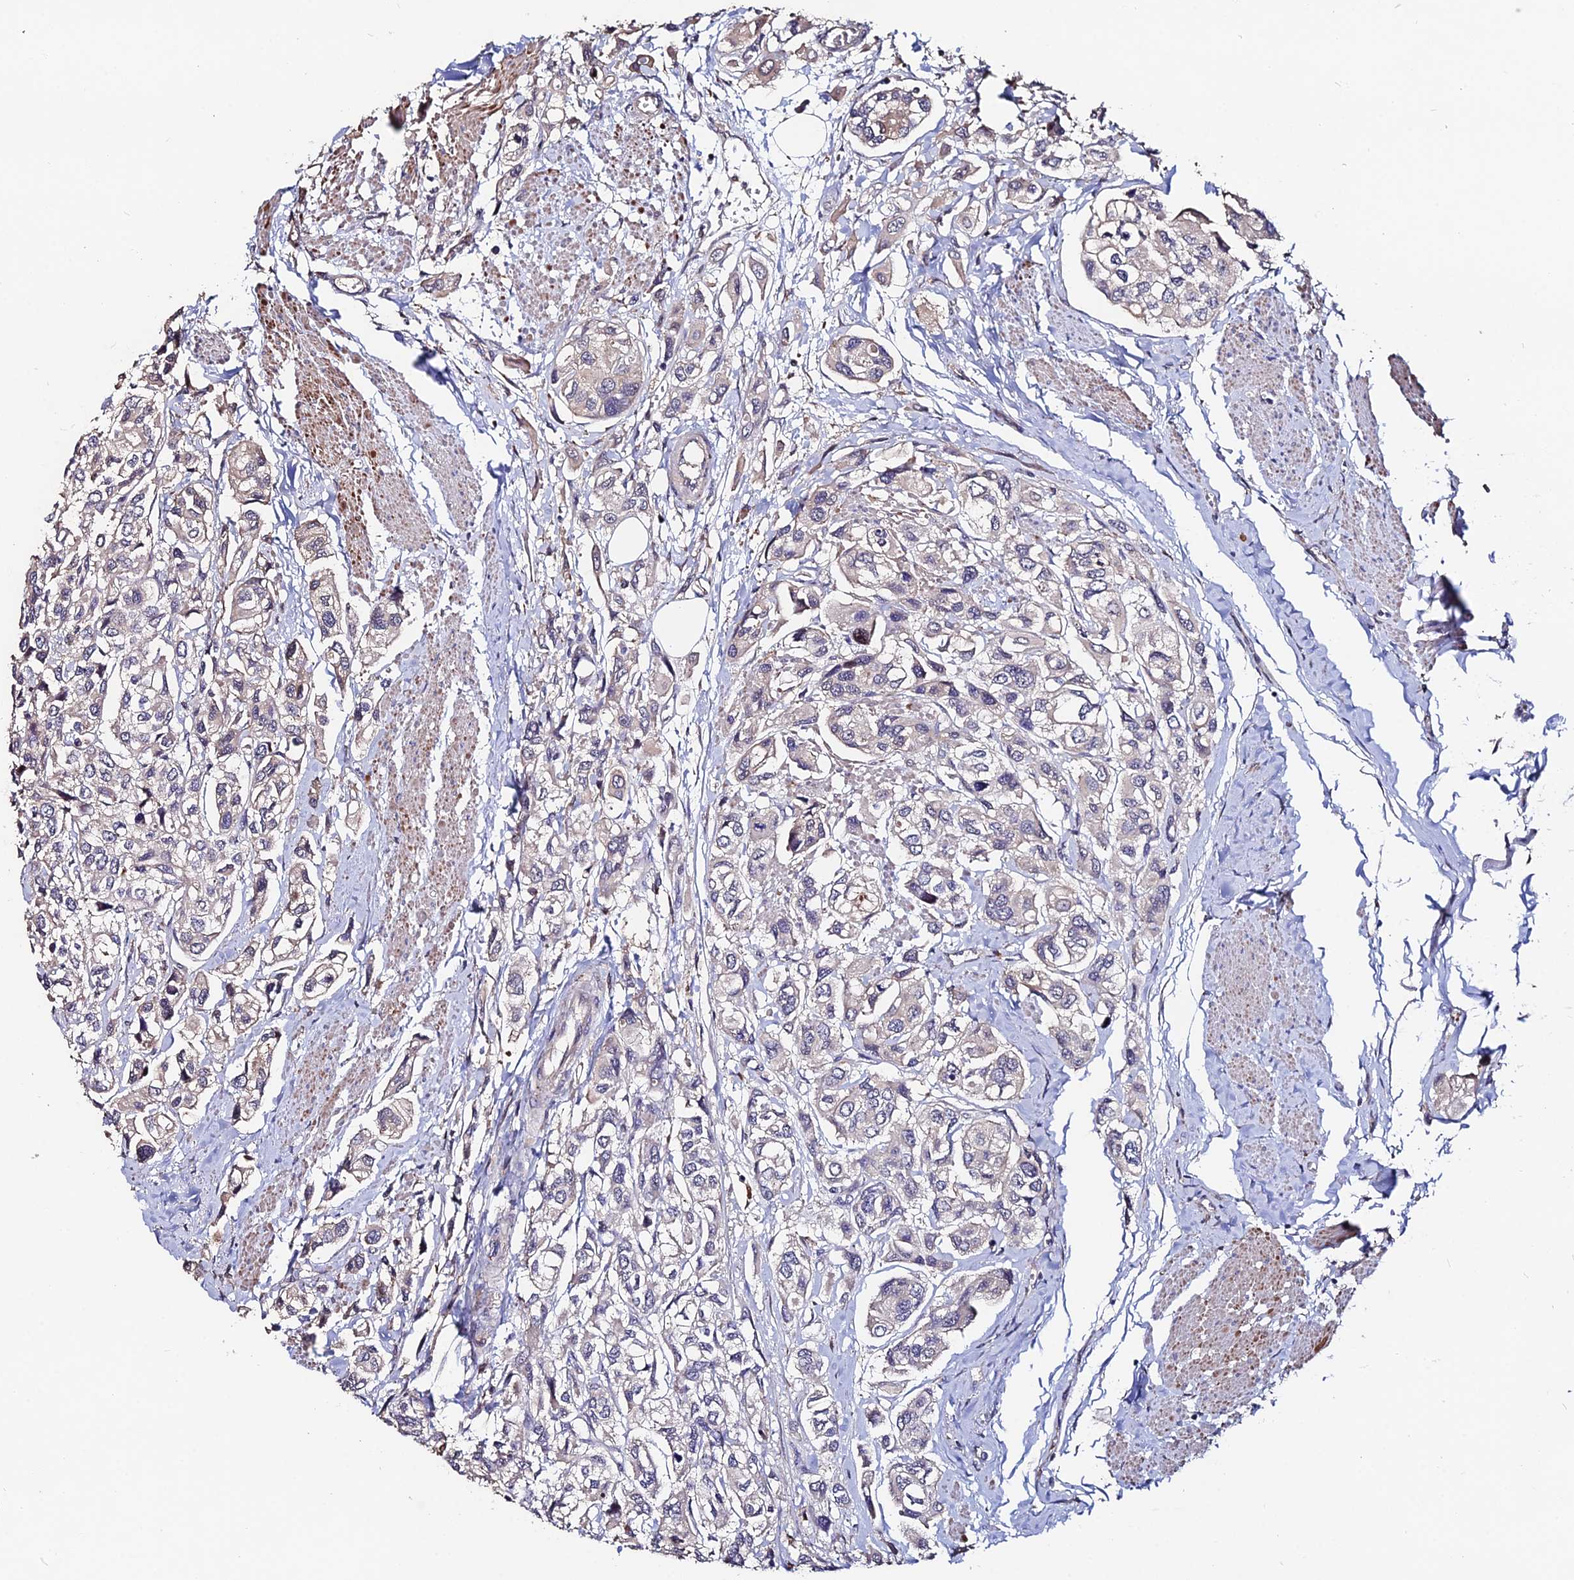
{"staining": {"intensity": "negative", "quantity": "none", "location": "none"}, "tissue": "urothelial cancer", "cell_type": "Tumor cells", "image_type": "cancer", "snomed": [{"axis": "morphology", "description": "Urothelial carcinoma, High grade"}, {"axis": "topography", "description": "Urinary bladder"}], "caption": "Immunohistochemistry (IHC) histopathology image of urothelial carcinoma (high-grade) stained for a protein (brown), which demonstrates no expression in tumor cells.", "gene": "ACTR5", "patient": {"sex": "male", "age": 67}}